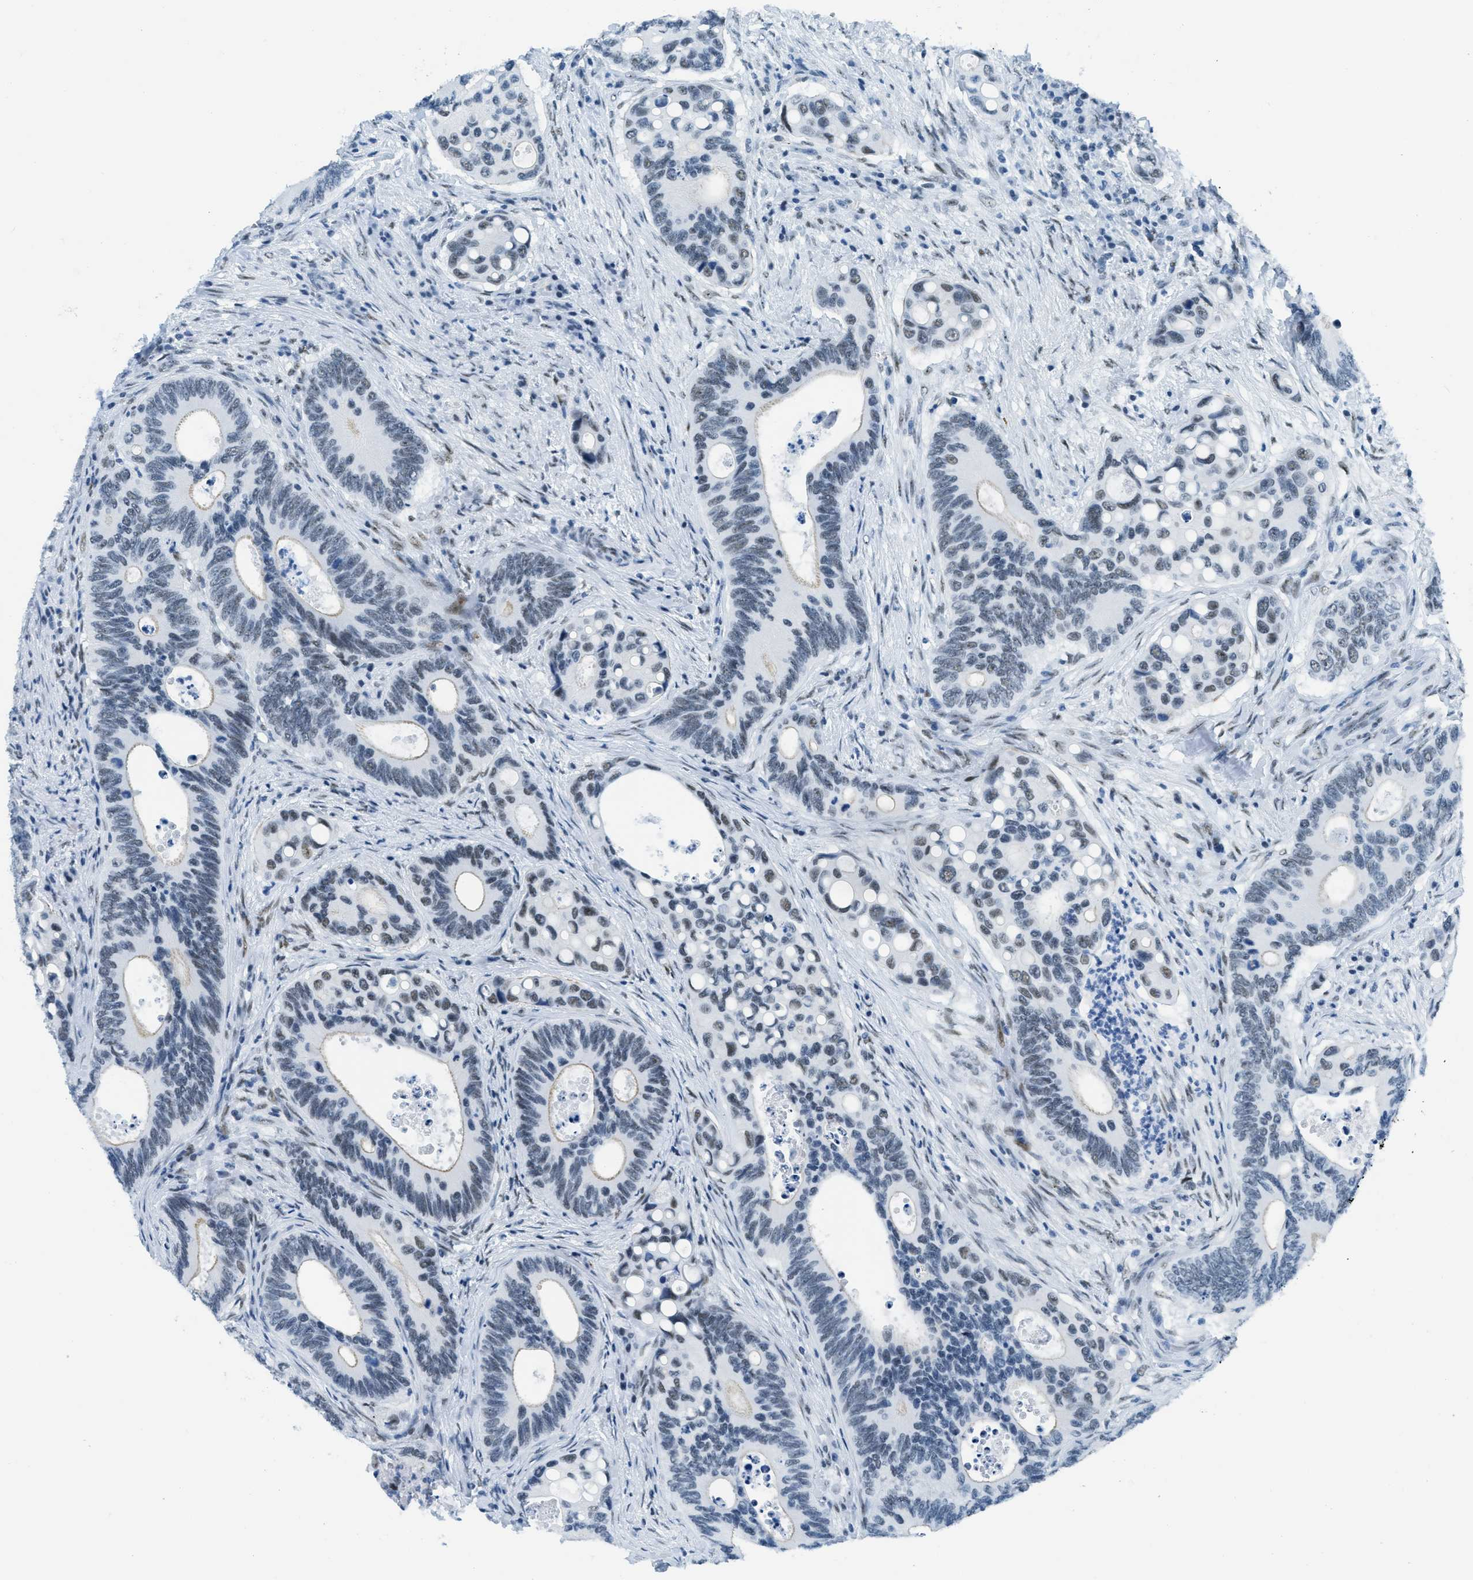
{"staining": {"intensity": "weak", "quantity": "25%-75%", "location": "nuclear"}, "tissue": "colorectal cancer", "cell_type": "Tumor cells", "image_type": "cancer", "snomed": [{"axis": "morphology", "description": "Inflammation, NOS"}, {"axis": "morphology", "description": "Adenocarcinoma, NOS"}, {"axis": "topography", "description": "Colon"}], "caption": "A low amount of weak nuclear expression is present in about 25%-75% of tumor cells in colorectal adenocarcinoma tissue.", "gene": "PLA2G2A", "patient": {"sex": "male", "age": 72}}